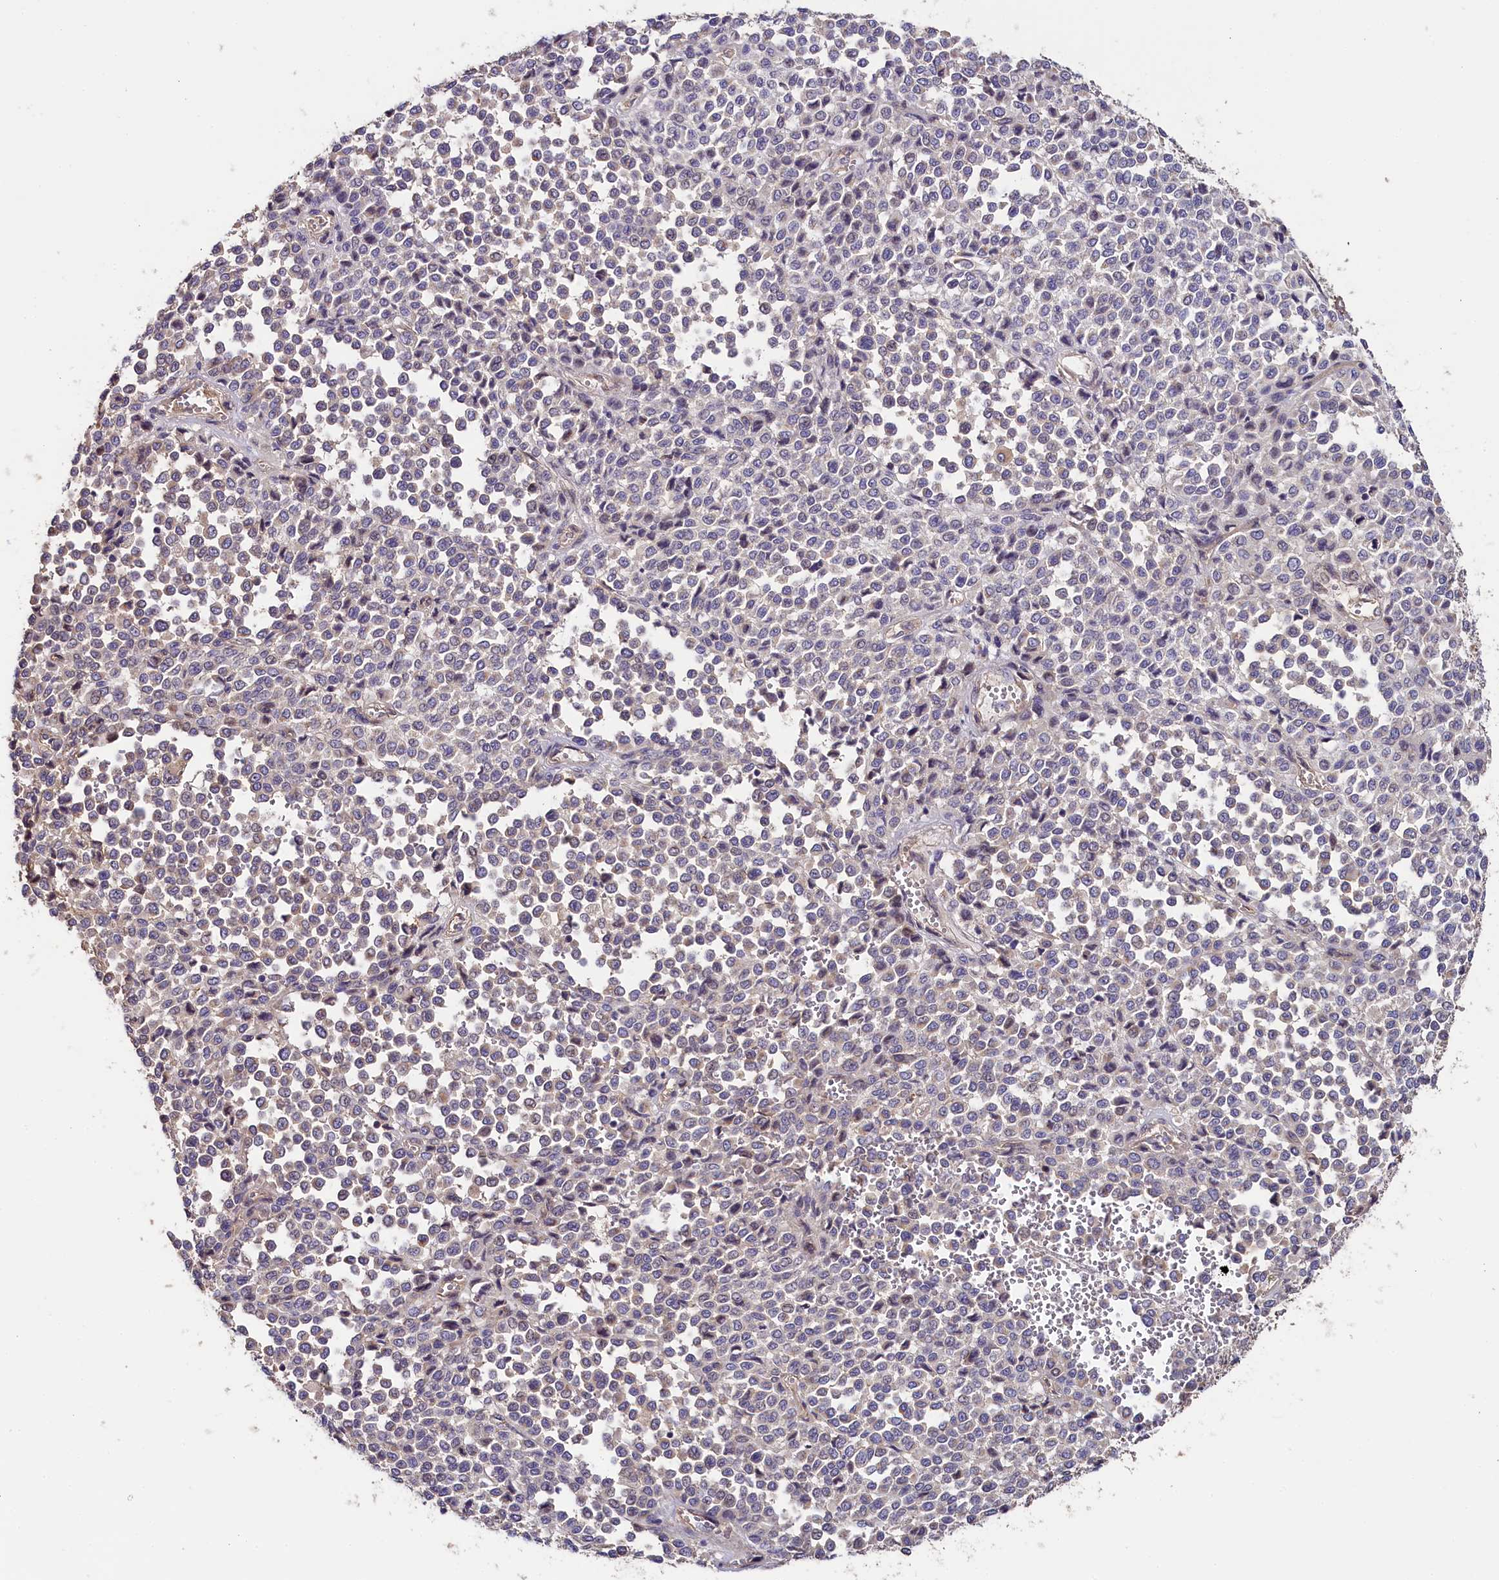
{"staining": {"intensity": "negative", "quantity": "none", "location": "none"}, "tissue": "melanoma", "cell_type": "Tumor cells", "image_type": "cancer", "snomed": [{"axis": "morphology", "description": "Malignant melanoma, Metastatic site"}, {"axis": "topography", "description": "Pancreas"}], "caption": "DAB (3,3'-diaminobenzidine) immunohistochemical staining of melanoma displays no significant expression in tumor cells.", "gene": "KATNB1", "patient": {"sex": "female", "age": 30}}